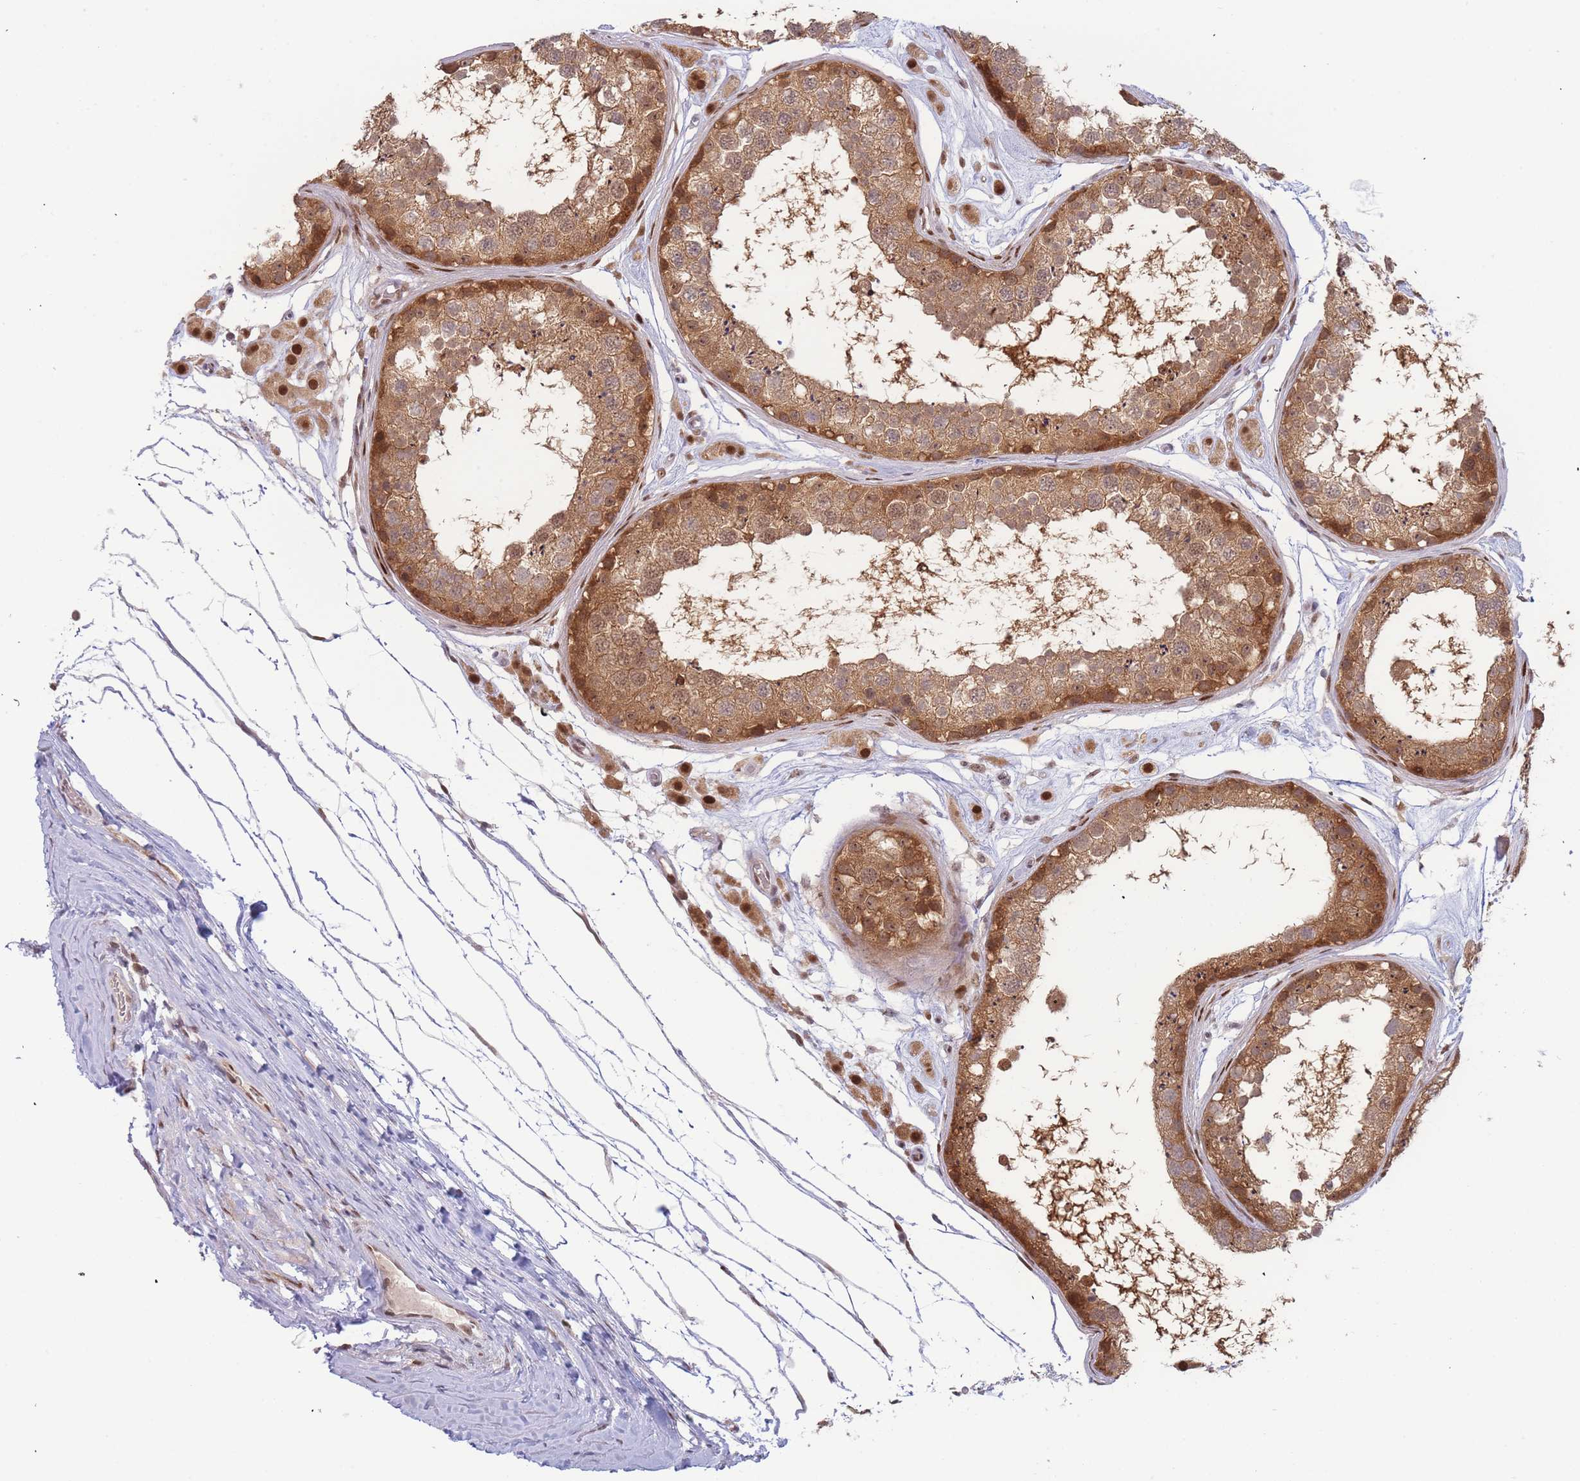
{"staining": {"intensity": "moderate", "quantity": ">75%", "location": "cytoplasmic/membranous,nuclear"}, "tissue": "testis", "cell_type": "Cells in seminiferous ducts", "image_type": "normal", "snomed": [{"axis": "morphology", "description": "Normal tissue, NOS"}, {"axis": "topography", "description": "Testis"}], "caption": "A brown stain shows moderate cytoplasmic/membranous,nuclear staining of a protein in cells in seminiferous ducts of unremarkable human testis.", "gene": "DEAF1", "patient": {"sex": "male", "age": 25}}